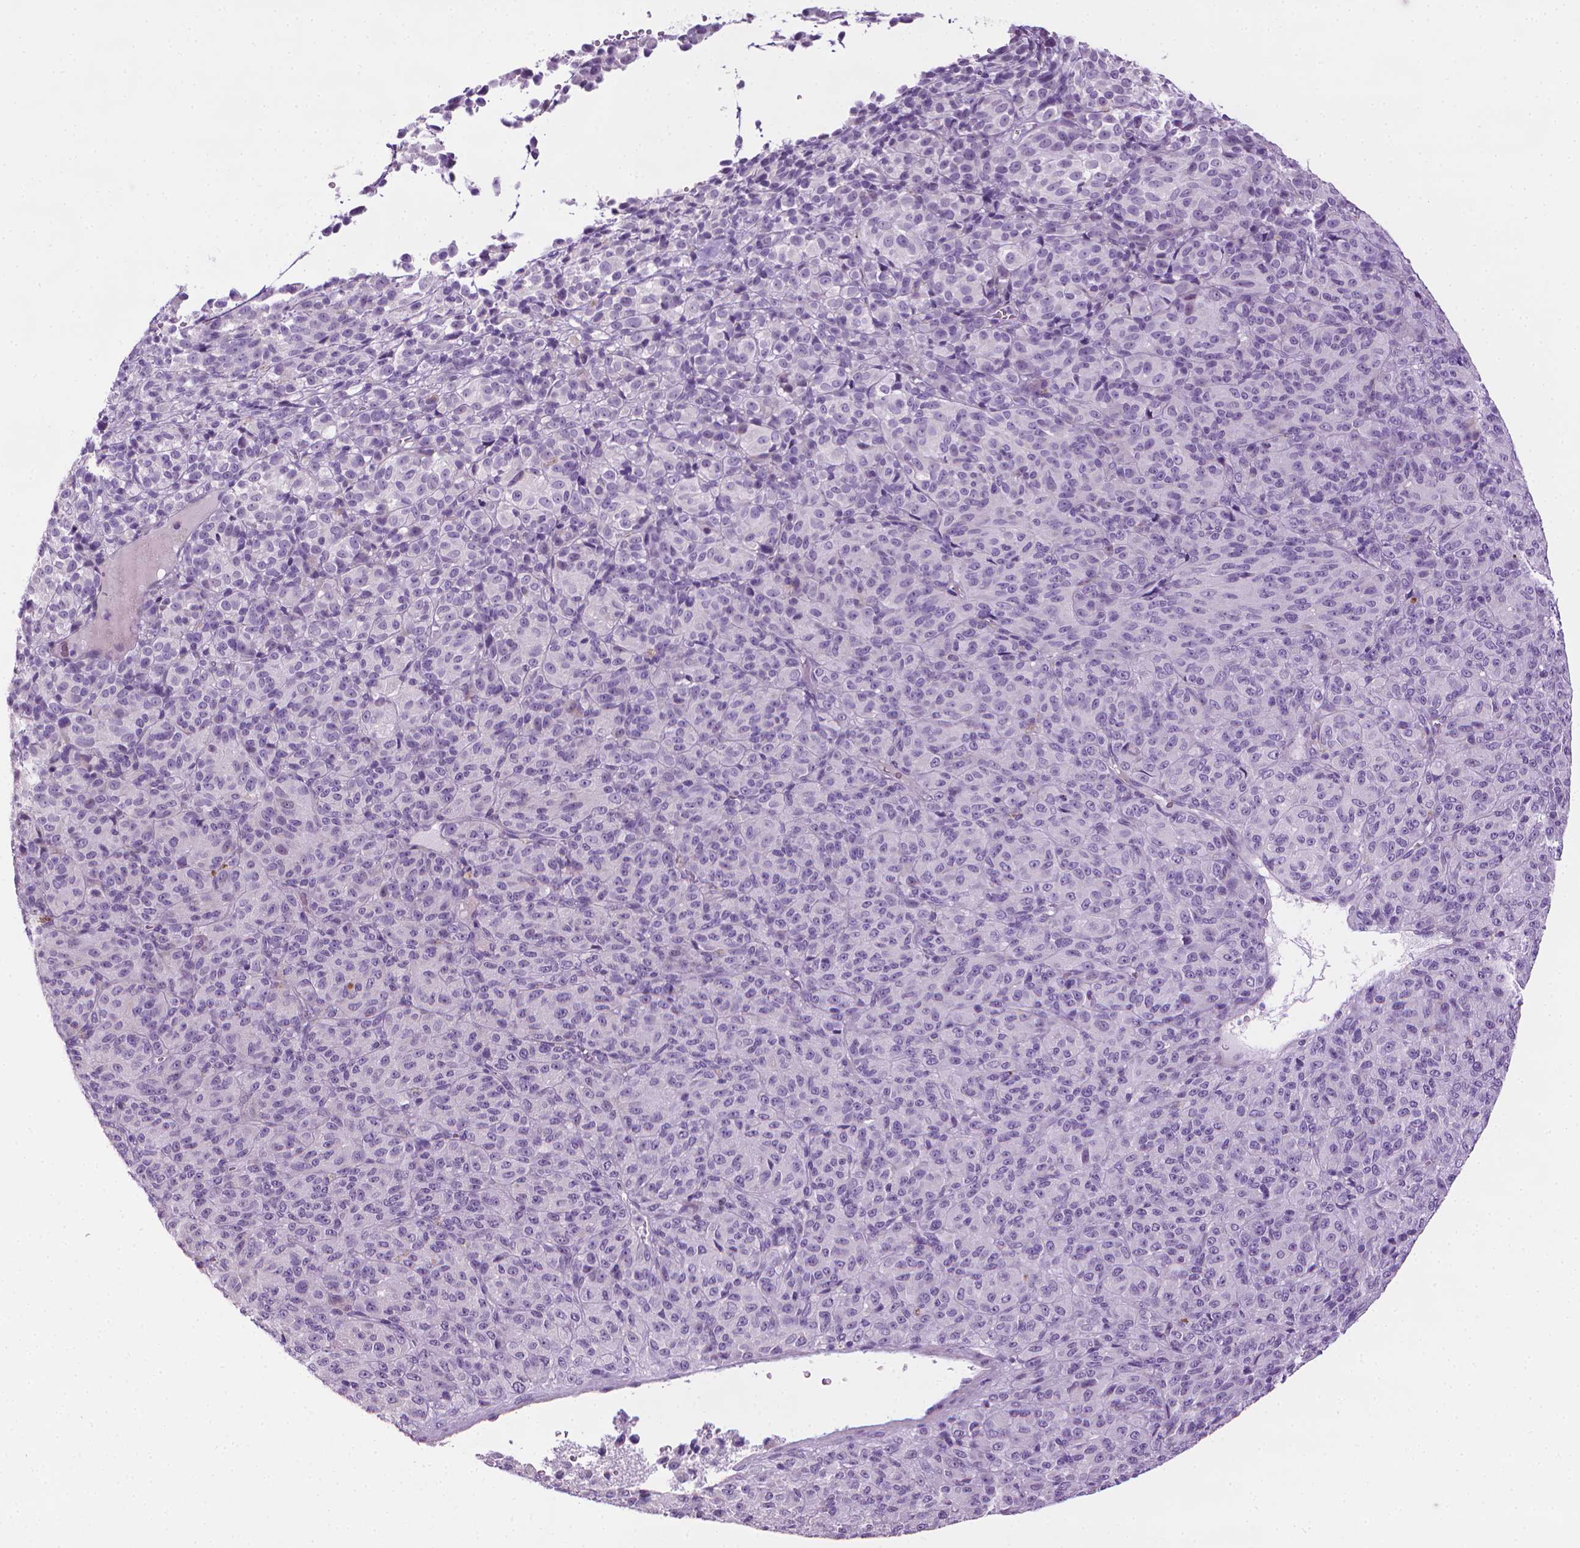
{"staining": {"intensity": "negative", "quantity": "none", "location": "none"}, "tissue": "melanoma", "cell_type": "Tumor cells", "image_type": "cancer", "snomed": [{"axis": "morphology", "description": "Malignant melanoma, Metastatic site"}, {"axis": "topography", "description": "Brain"}], "caption": "Tumor cells are negative for brown protein staining in malignant melanoma (metastatic site).", "gene": "DNAI7", "patient": {"sex": "female", "age": 56}}